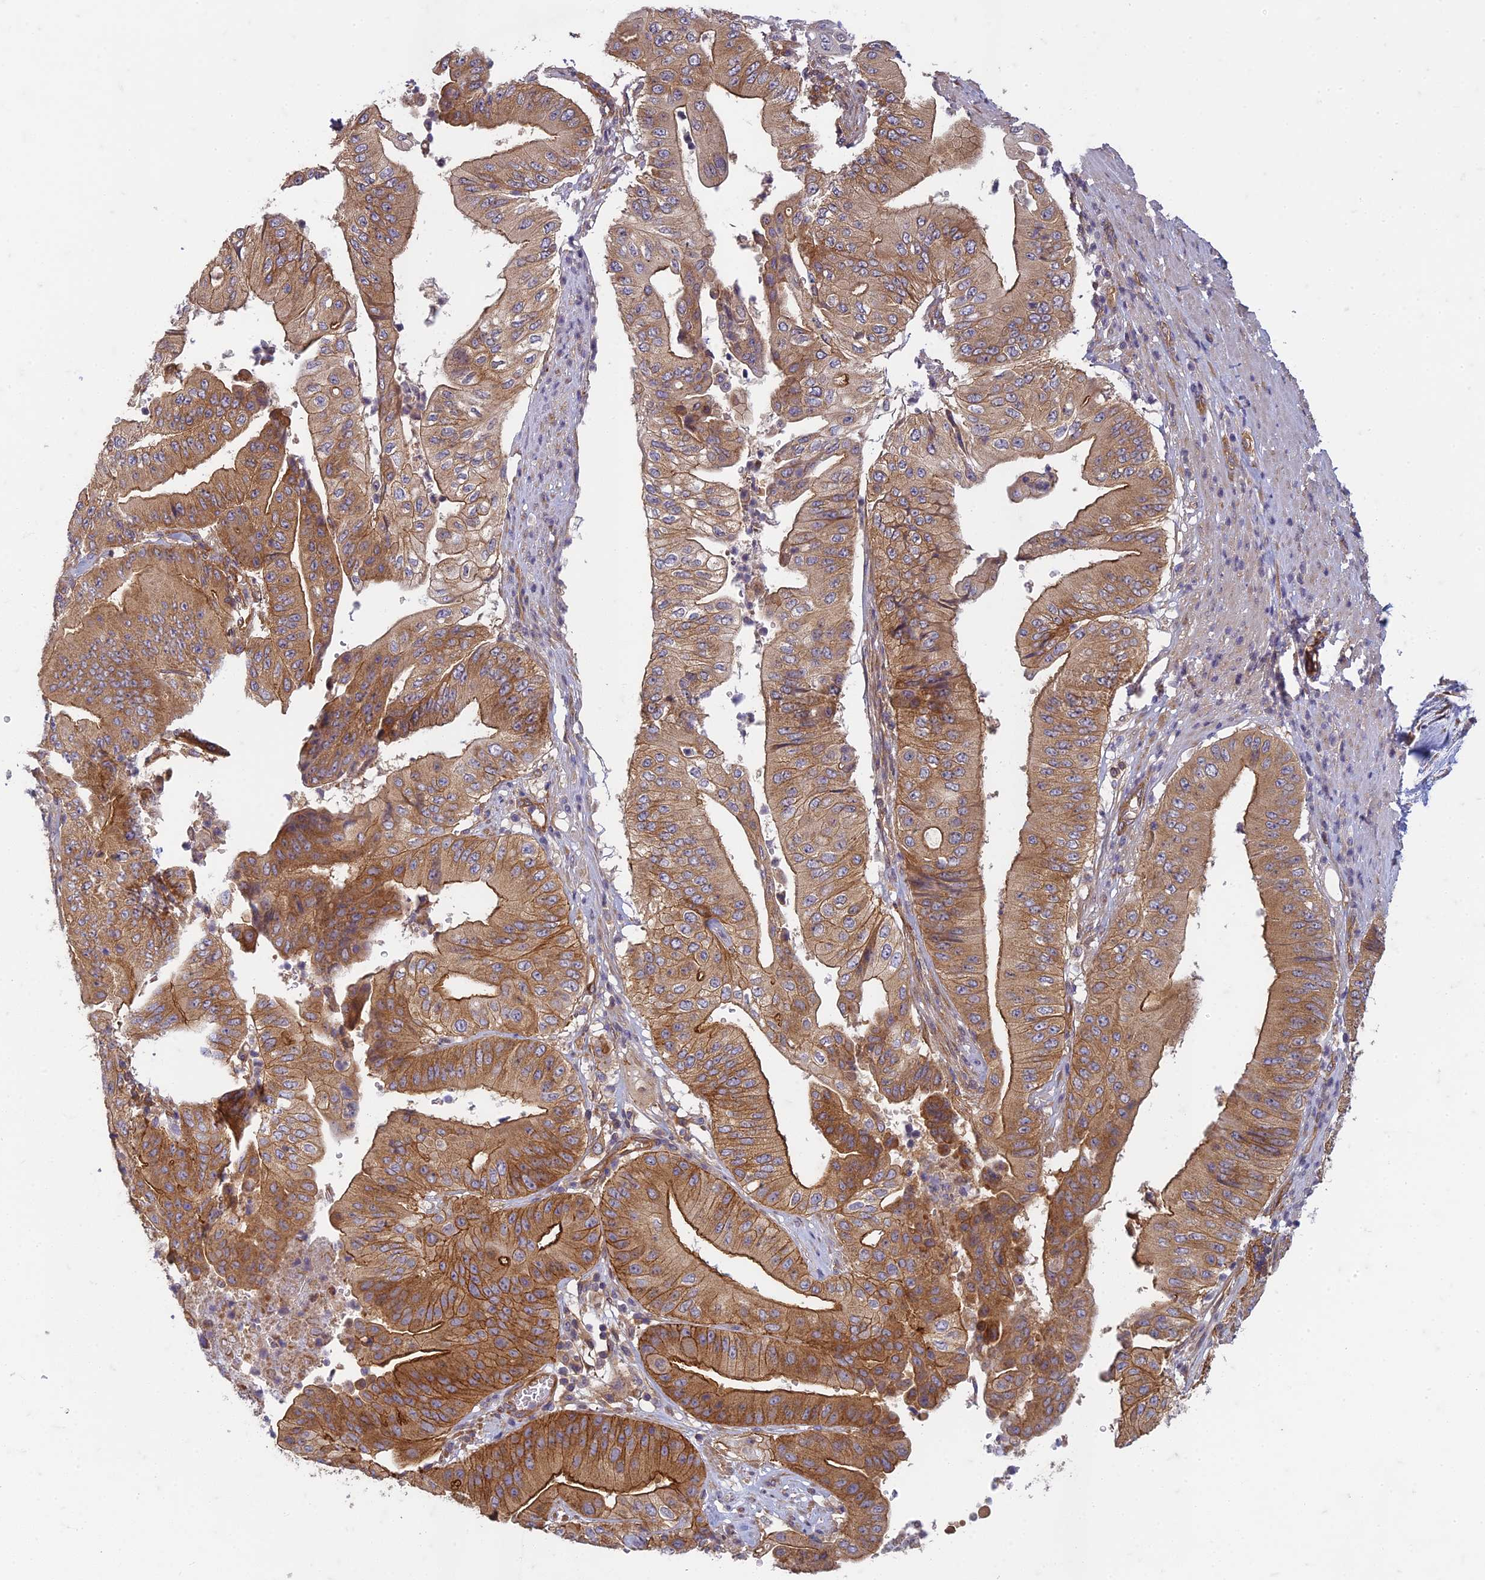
{"staining": {"intensity": "strong", "quantity": "25%-75%", "location": "cytoplasmic/membranous"}, "tissue": "pancreatic cancer", "cell_type": "Tumor cells", "image_type": "cancer", "snomed": [{"axis": "morphology", "description": "Adenocarcinoma, NOS"}, {"axis": "topography", "description": "Pancreas"}], "caption": "A micrograph of human adenocarcinoma (pancreatic) stained for a protein reveals strong cytoplasmic/membranous brown staining in tumor cells. (DAB (3,3'-diaminobenzidine) IHC, brown staining for protein, blue staining for nuclei).", "gene": "TCF25", "patient": {"sex": "female", "age": 77}}